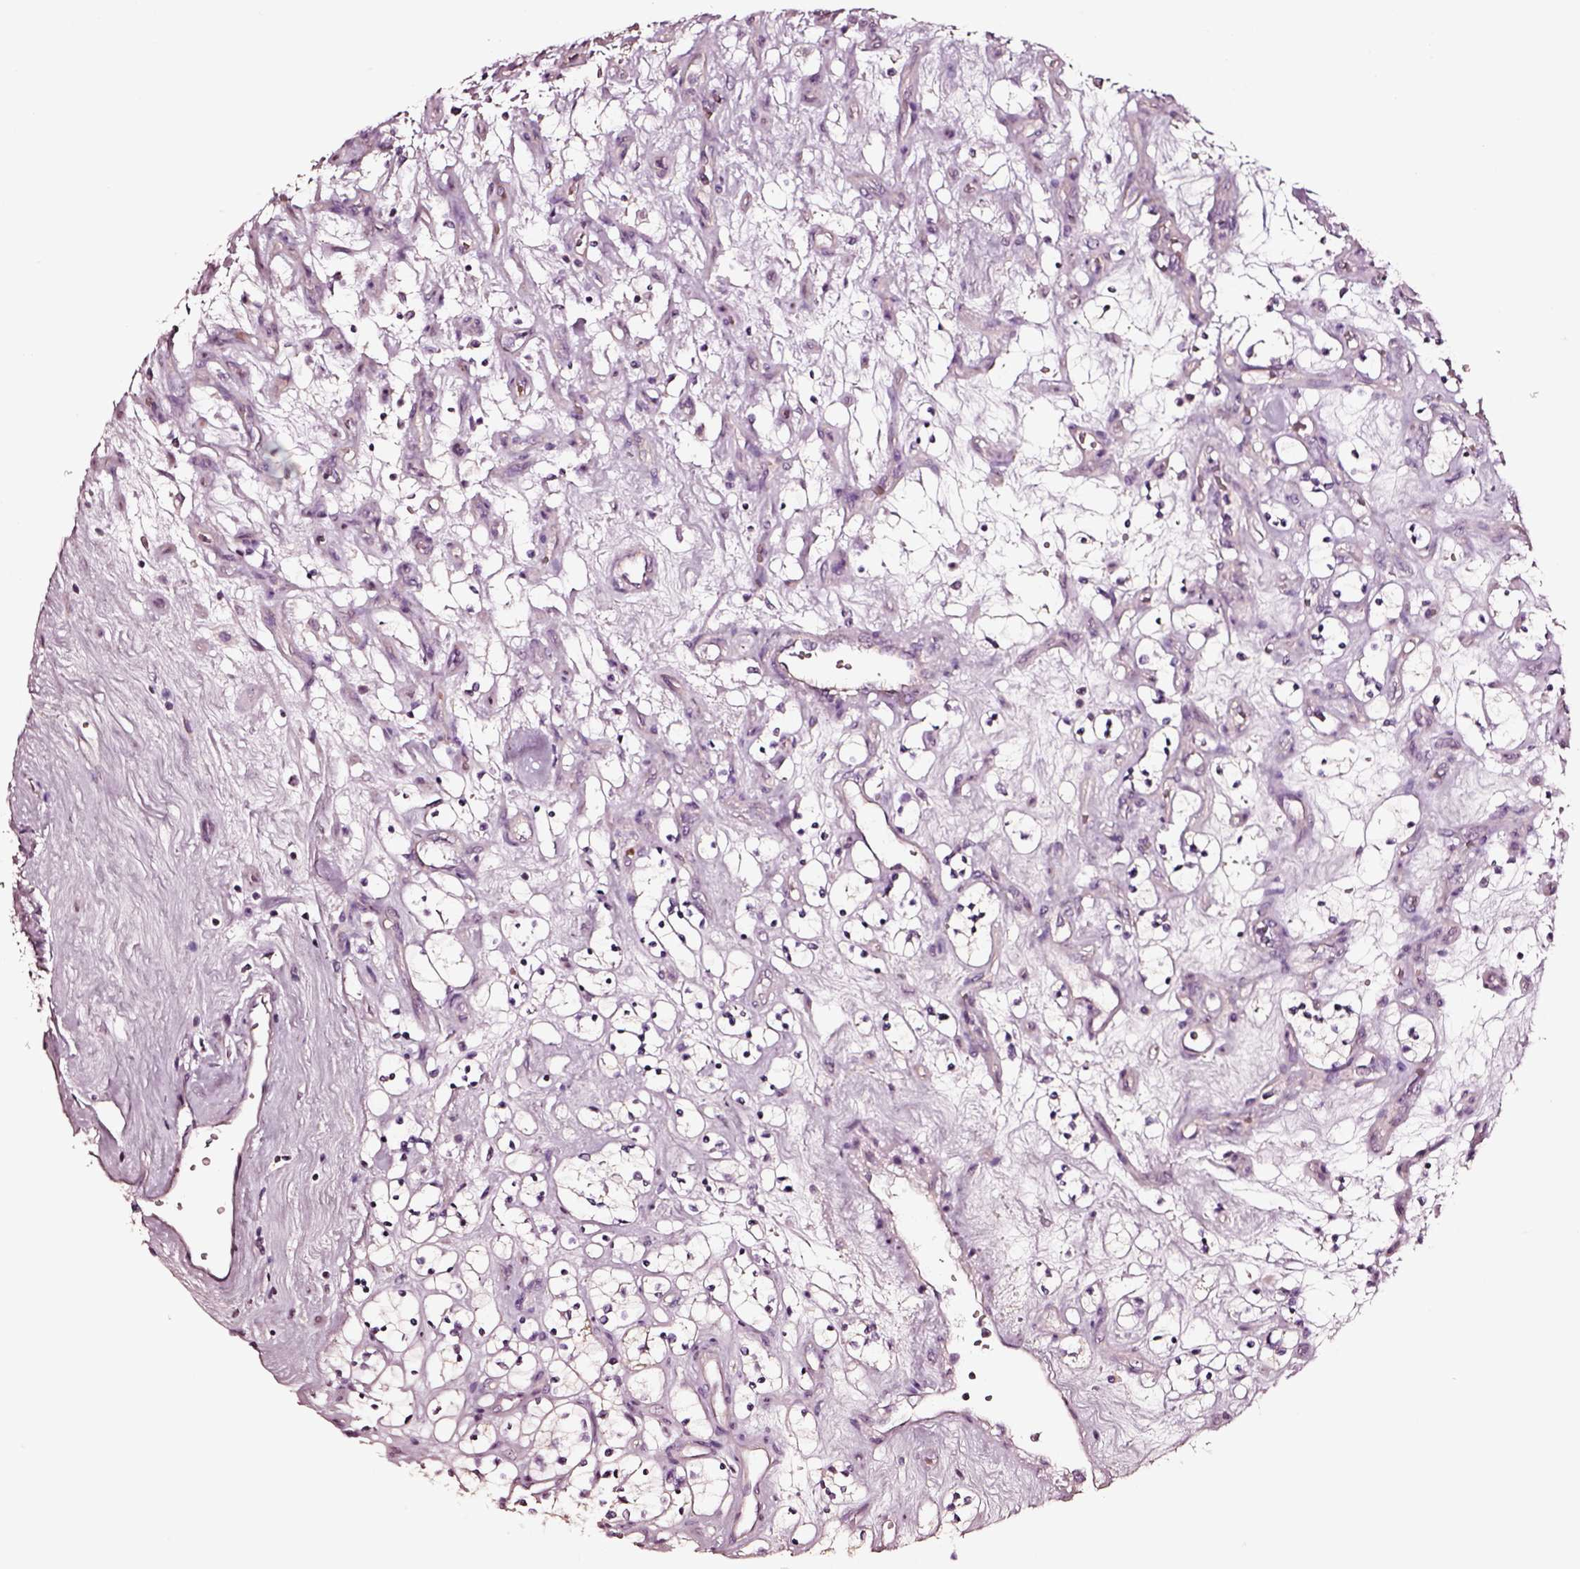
{"staining": {"intensity": "negative", "quantity": "none", "location": "none"}, "tissue": "renal cancer", "cell_type": "Tumor cells", "image_type": "cancer", "snomed": [{"axis": "morphology", "description": "Adenocarcinoma, NOS"}, {"axis": "topography", "description": "Kidney"}], "caption": "DAB (3,3'-diaminobenzidine) immunohistochemical staining of human adenocarcinoma (renal) demonstrates no significant staining in tumor cells.", "gene": "AADAT", "patient": {"sex": "female", "age": 69}}